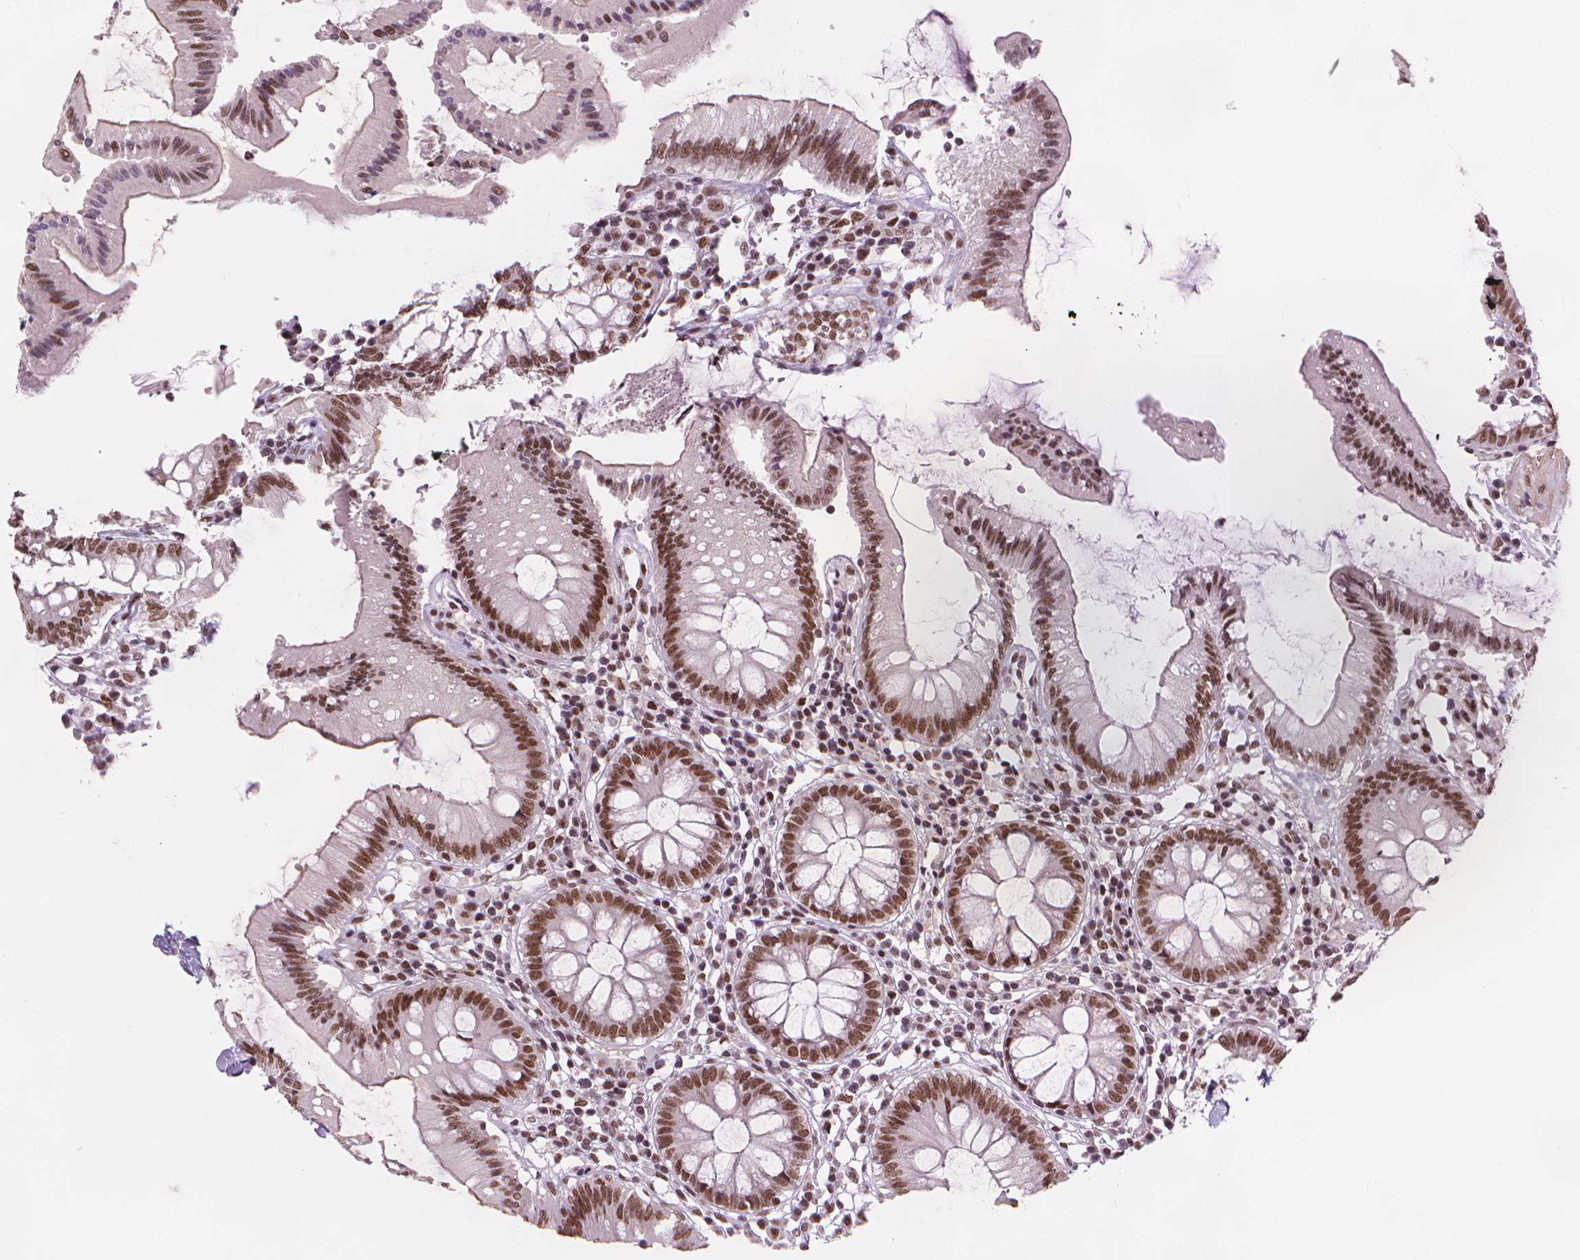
{"staining": {"intensity": "moderate", "quantity": ">75%", "location": "nuclear"}, "tissue": "colon", "cell_type": "Endothelial cells", "image_type": "normal", "snomed": [{"axis": "morphology", "description": "Normal tissue, NOS"}, {"axis": "morphology", "description": "Adenocarcinoma, NOS"}, {"axis": "topography", "description": "Colon"}], "caption": "DAB (3,3'-diaminobenzidine) immunohistochemical staining of unremarkable colon reveals moderate nuclear protein expression in about >75% of endothelial cells.", "gene": "UBN1", "patient": {"sex": "male", "age": 83}}